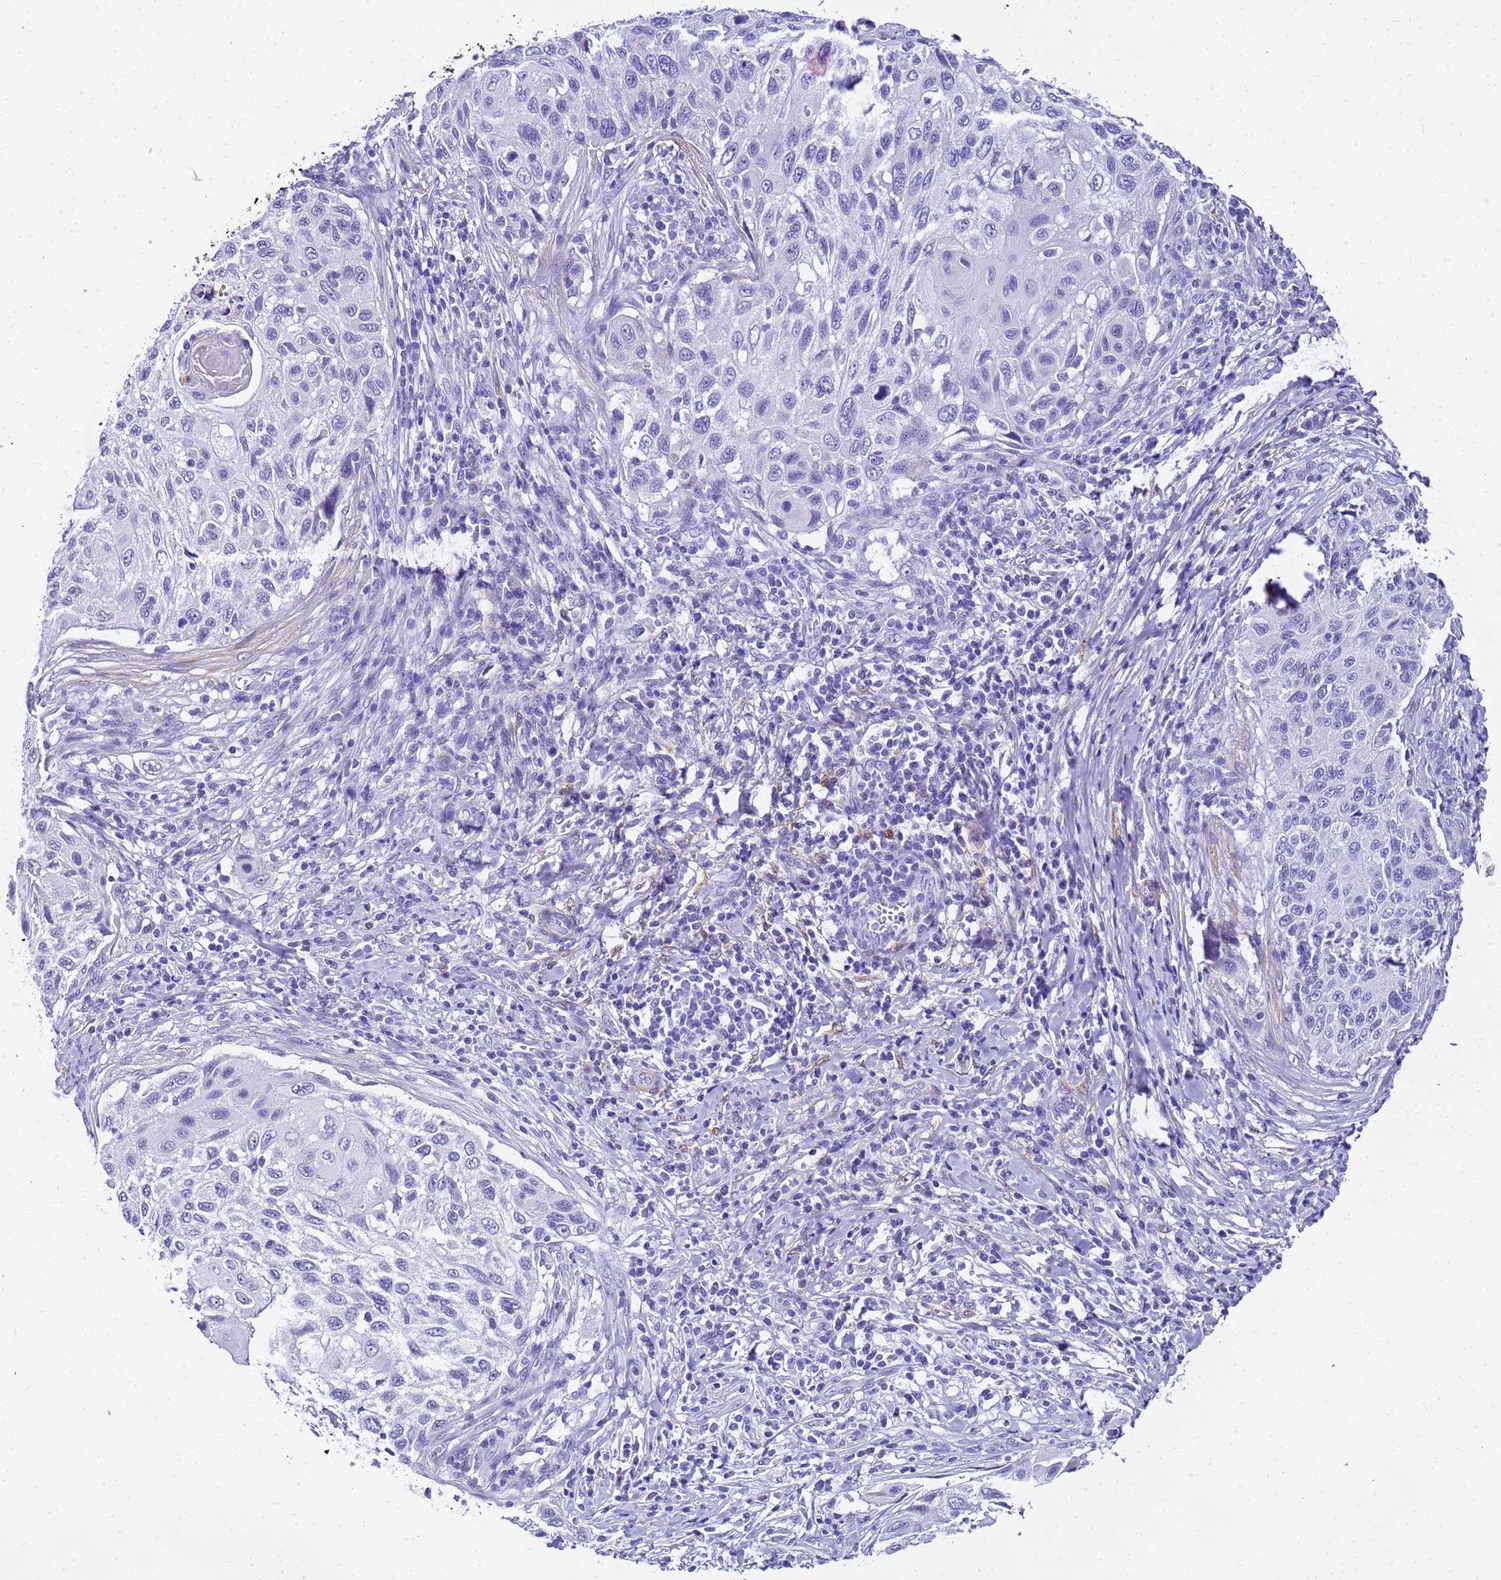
{"staining": {"intensity": "negative", "quantity": "none", "location": "none"}, "tissue": "cervical cancer", "cell_type": "Tumor cells", "image_type": "cancer", "snomed": [{"axis": "morphology", "description": "Squamous cell carcinoma, NOS"}, {"axis": "topography", "description": "Cervix"}], "caption": "Immunohistochemical staining of cervical cancer (squamous cell carcinoma) reveals no significant positivity in tumor cells.", "gene": "HSPB6", "patient": {"sex": "female", "age": 70}}